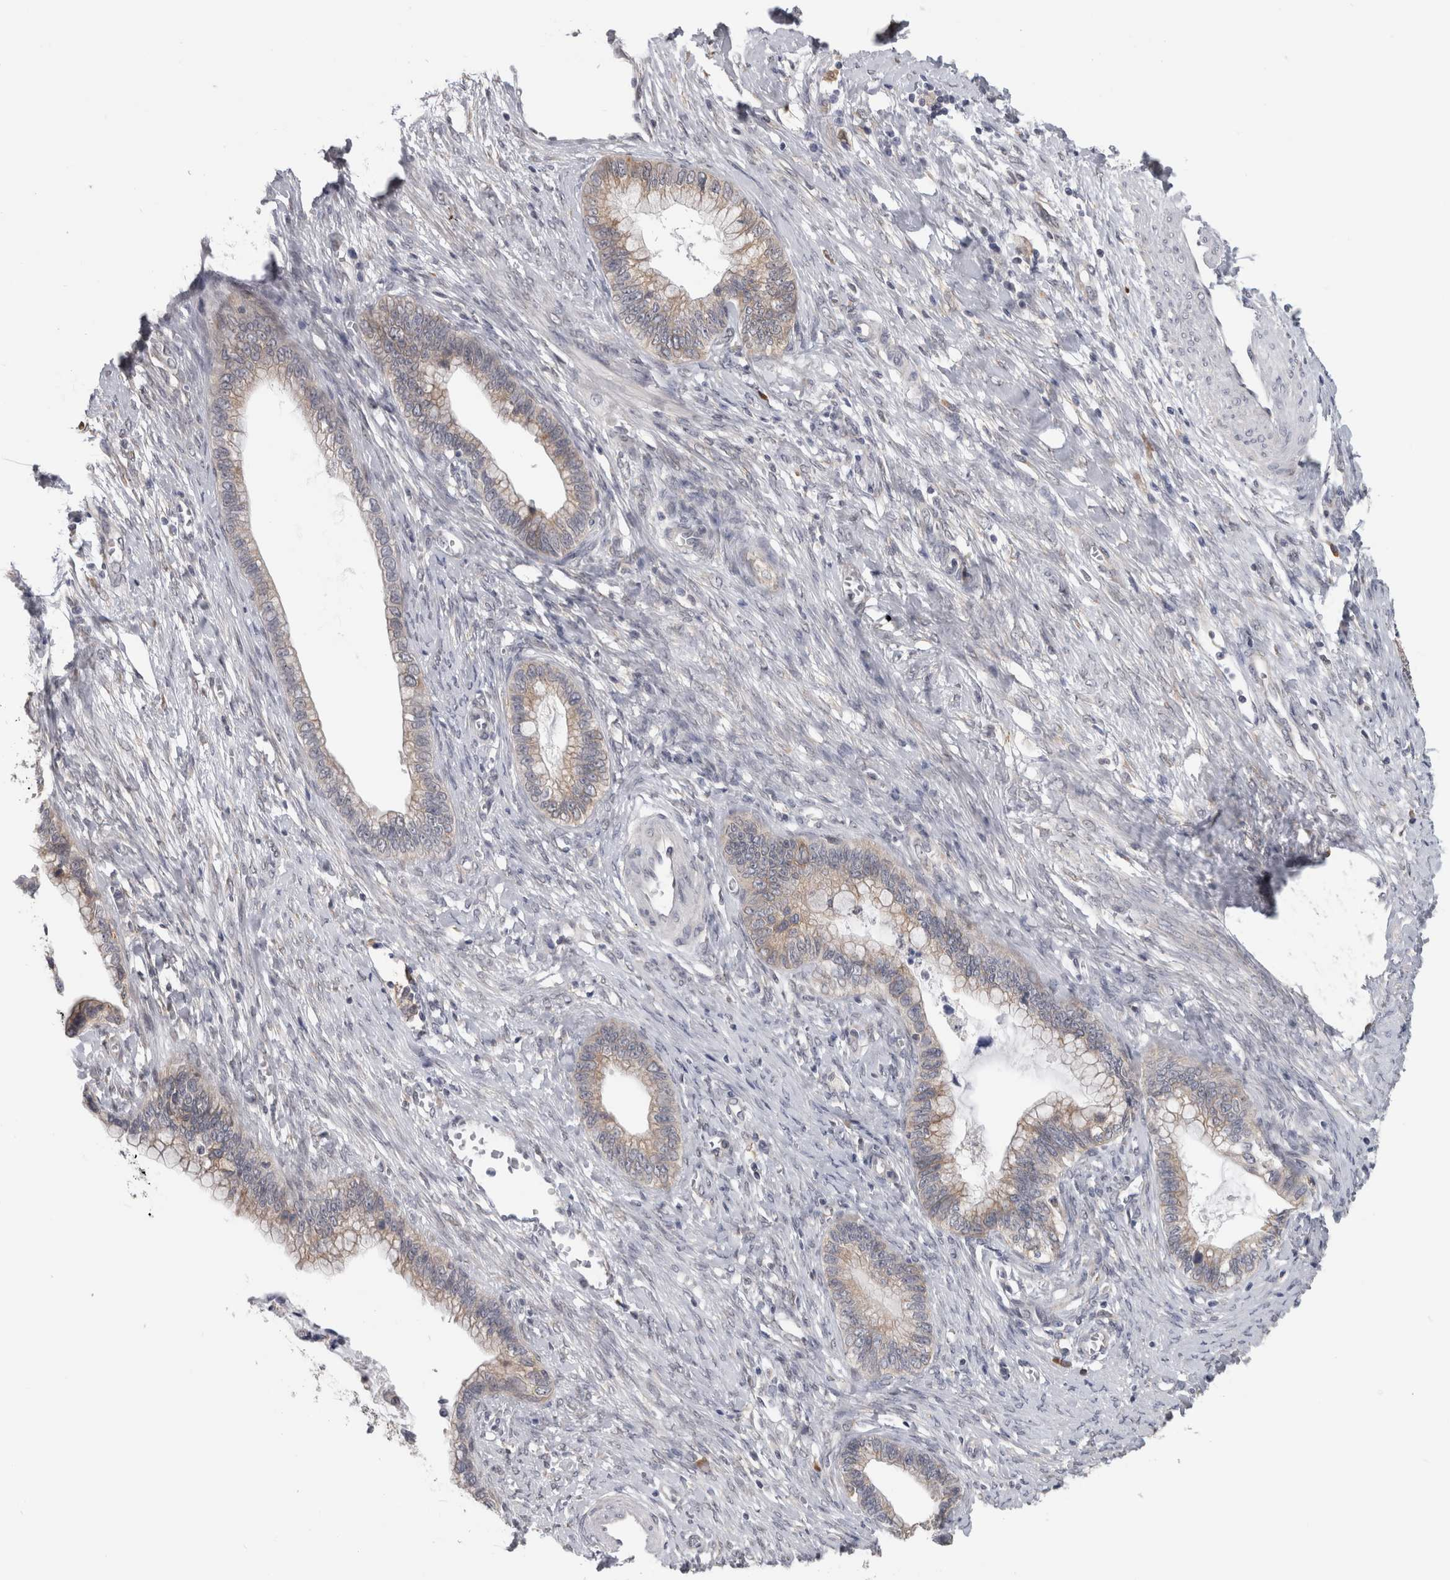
{"staining": {"intensity": "weak", "quantity": "25%-75%", "location": "cytoplasmic/membranous"}, "tissue": "cervical cancer", "cell_type": "Tumor cells", "image_type": "cancer", "snomed": [{"axis": "morphology", "description": "Adenocarcinoma, NOS"}, {"axis": "topography", "description": "Cervix"}], "caption": "Immunohistochemistry (IHC) (DAB) staining of human cervical cancer displays weak cytoplasmic/membranous protein positivity in about 25%-75% of tumor cells.", "gene": "TMEM242", "patient": {"sex": "female", "age": 44}}